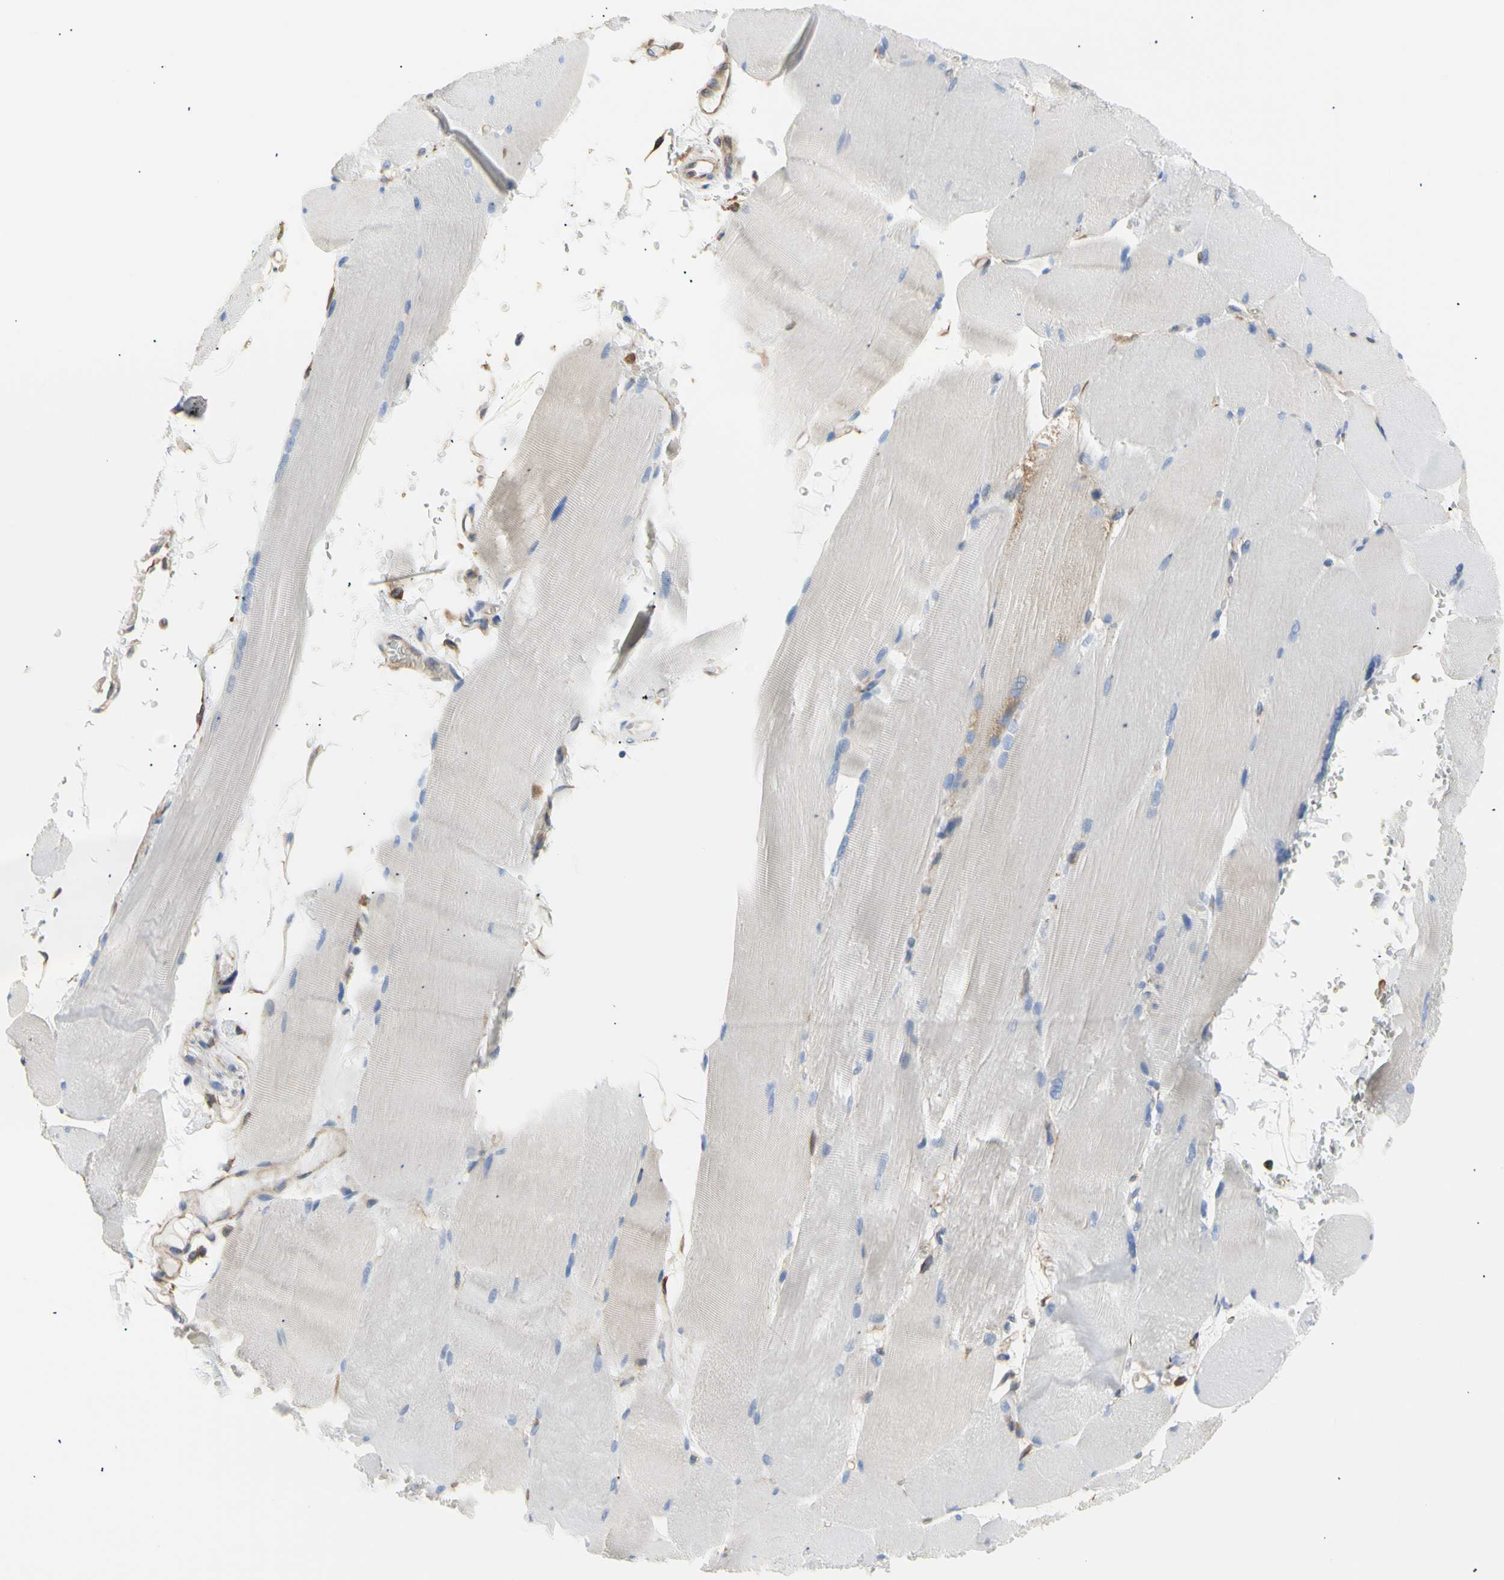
{"staining": {"intensity": "weak", "quantity": "<25%", "location": "cytoplasmic/membranous"}, "tissue": "skeletal muscle", "cell_type": "Myocytes", "image_type": "normal", "snomed": [{"axis": "morphology", "description": "Normal tissue, NOS"}, {"axis": "topography", "description": "Skin"}, {"axis": "topography", "description": "Skeletal muscle"}], "caption": "Unremarkable skeletal muscle was stained to show a protein in brown. There is no significant expression in myocytes.", "gene": "ERLIN1", "patient": {"sex": "male", "age": 83}}